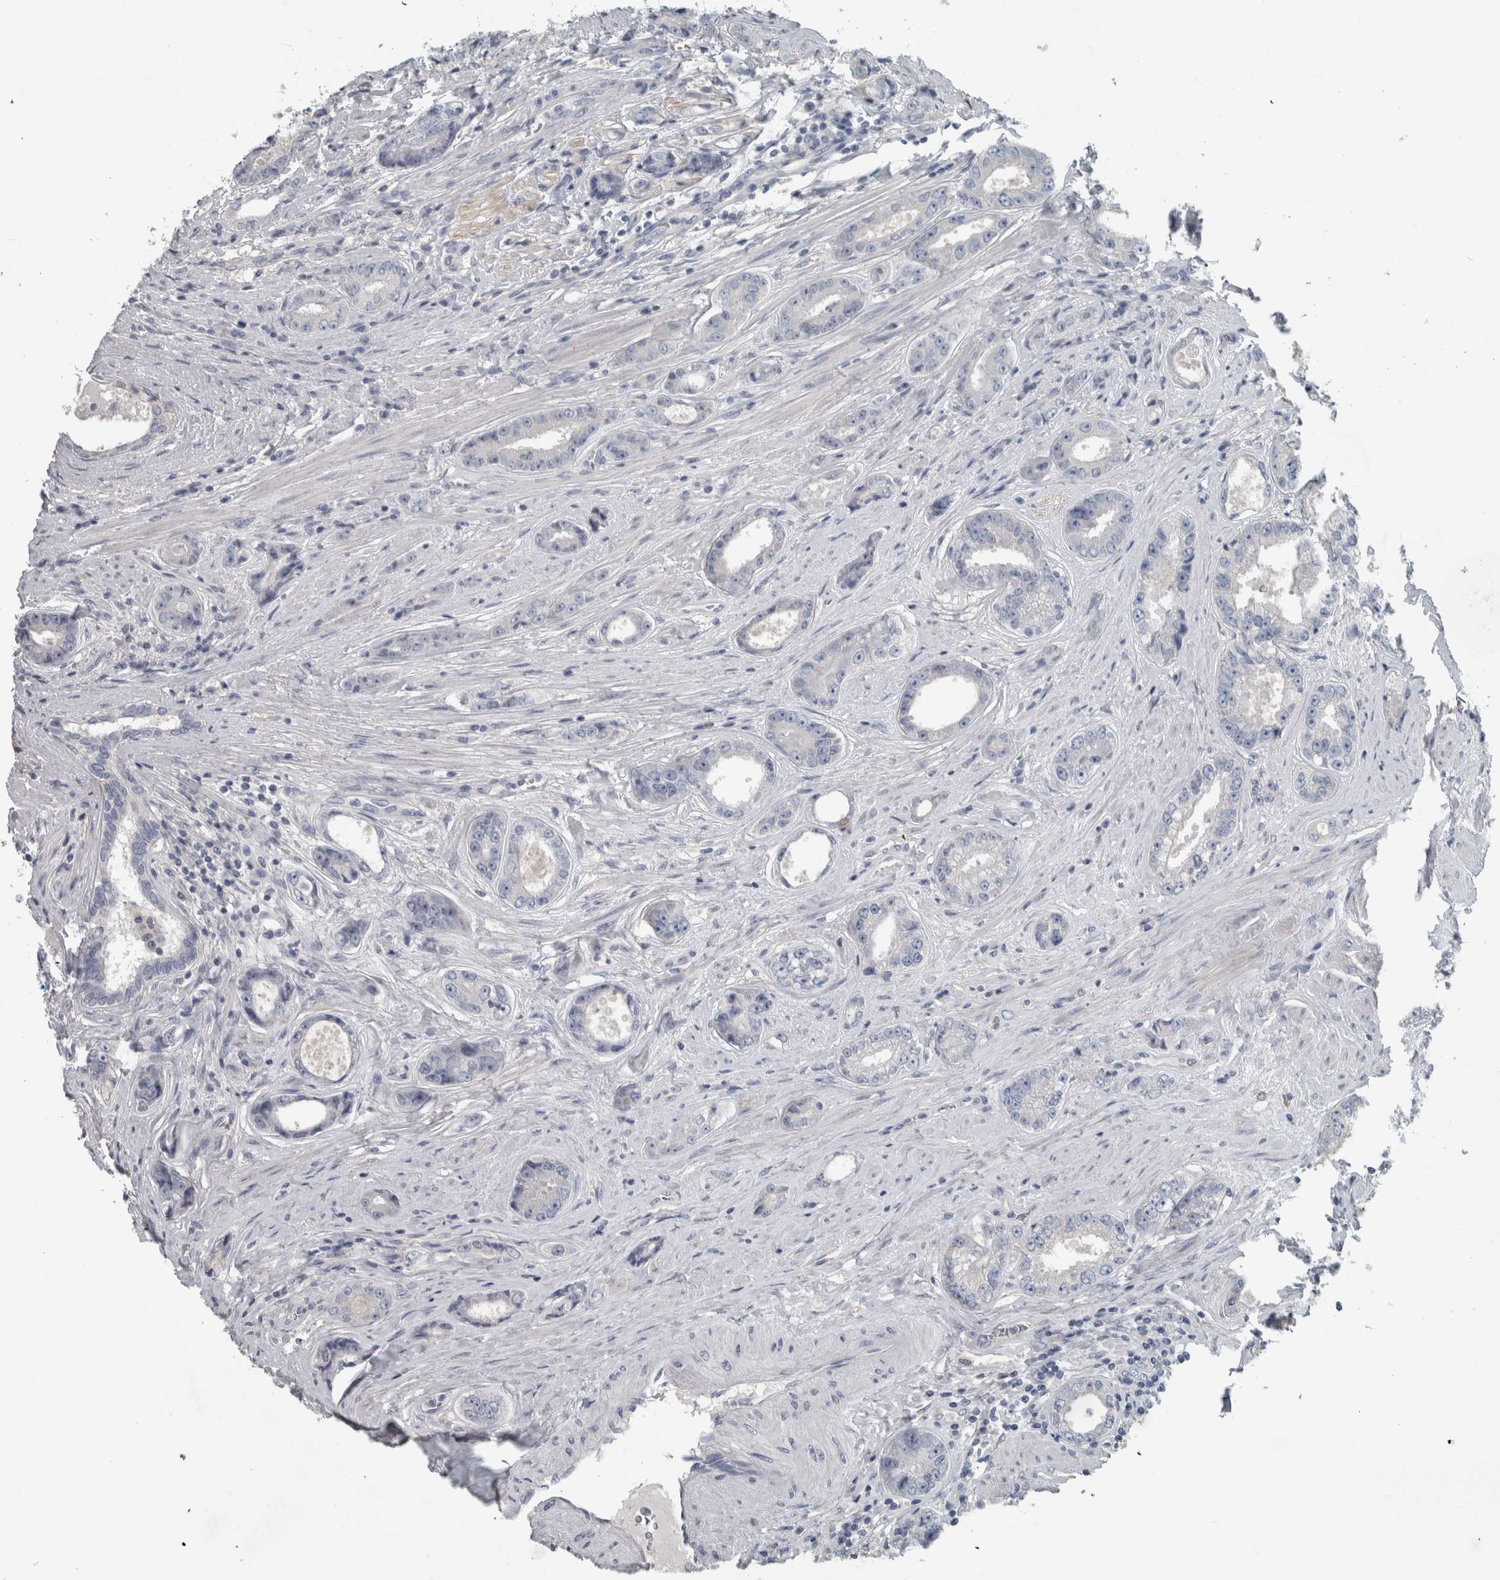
{"staining": {"intensity": "negative", "quantity": "none", "location": "none"}, "tissue": "prostate cancer", "cell_type": "Tumor cells", "image_type": "cancer", "snomed": [{"axis": "morphology", "description": "Adenocarcinoma, High grade"}, {"axis": "topography", "description": "Prostate"}], "caption": "IHC histopathology image of neoplastic tissue: high-grade adenocarcinoma (prostate) stained with DAB demonstrates no significant protein staining in tumor cells.", "gene": "SH3GL2", "patient": {"sex": "male", "age": 61}}